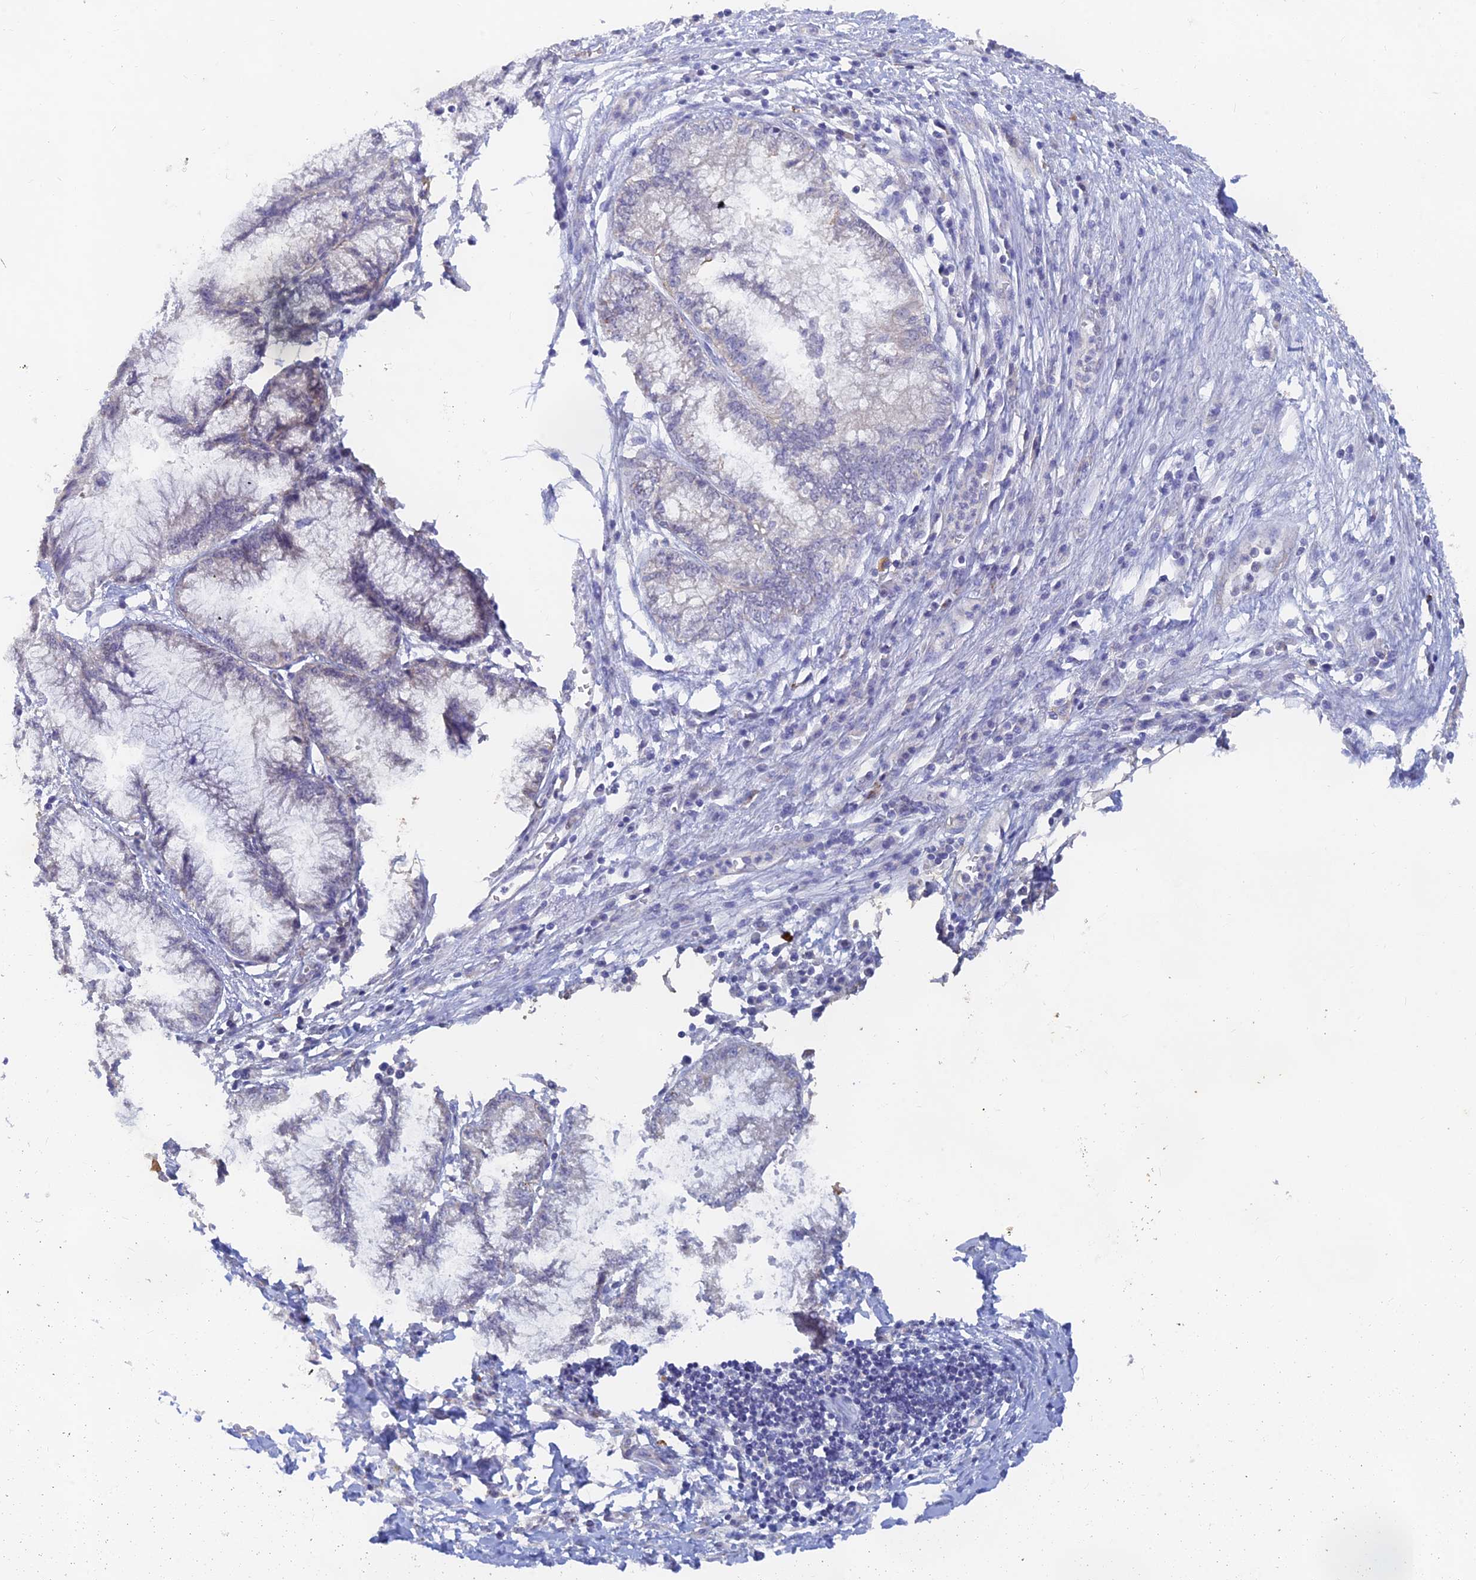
{"staining": {"intensity": "negative", "quantity": "none", "location": "none"}, "tissue": "pancreatic cancer", "cell_type": "Tumor cells", "image_type": "cancer", "snomed": [{"axis": "morphology", "description": "Adenocarcinoma, NOS"}, {"axis": "topography", "description": "Pancreas"}], "caption": "There is no significant staining in tumor cells of pancreatic cancer (adenocarcinoma).", "gene": "LRIF1", "patient": {"sex": "male", "age": 73}}